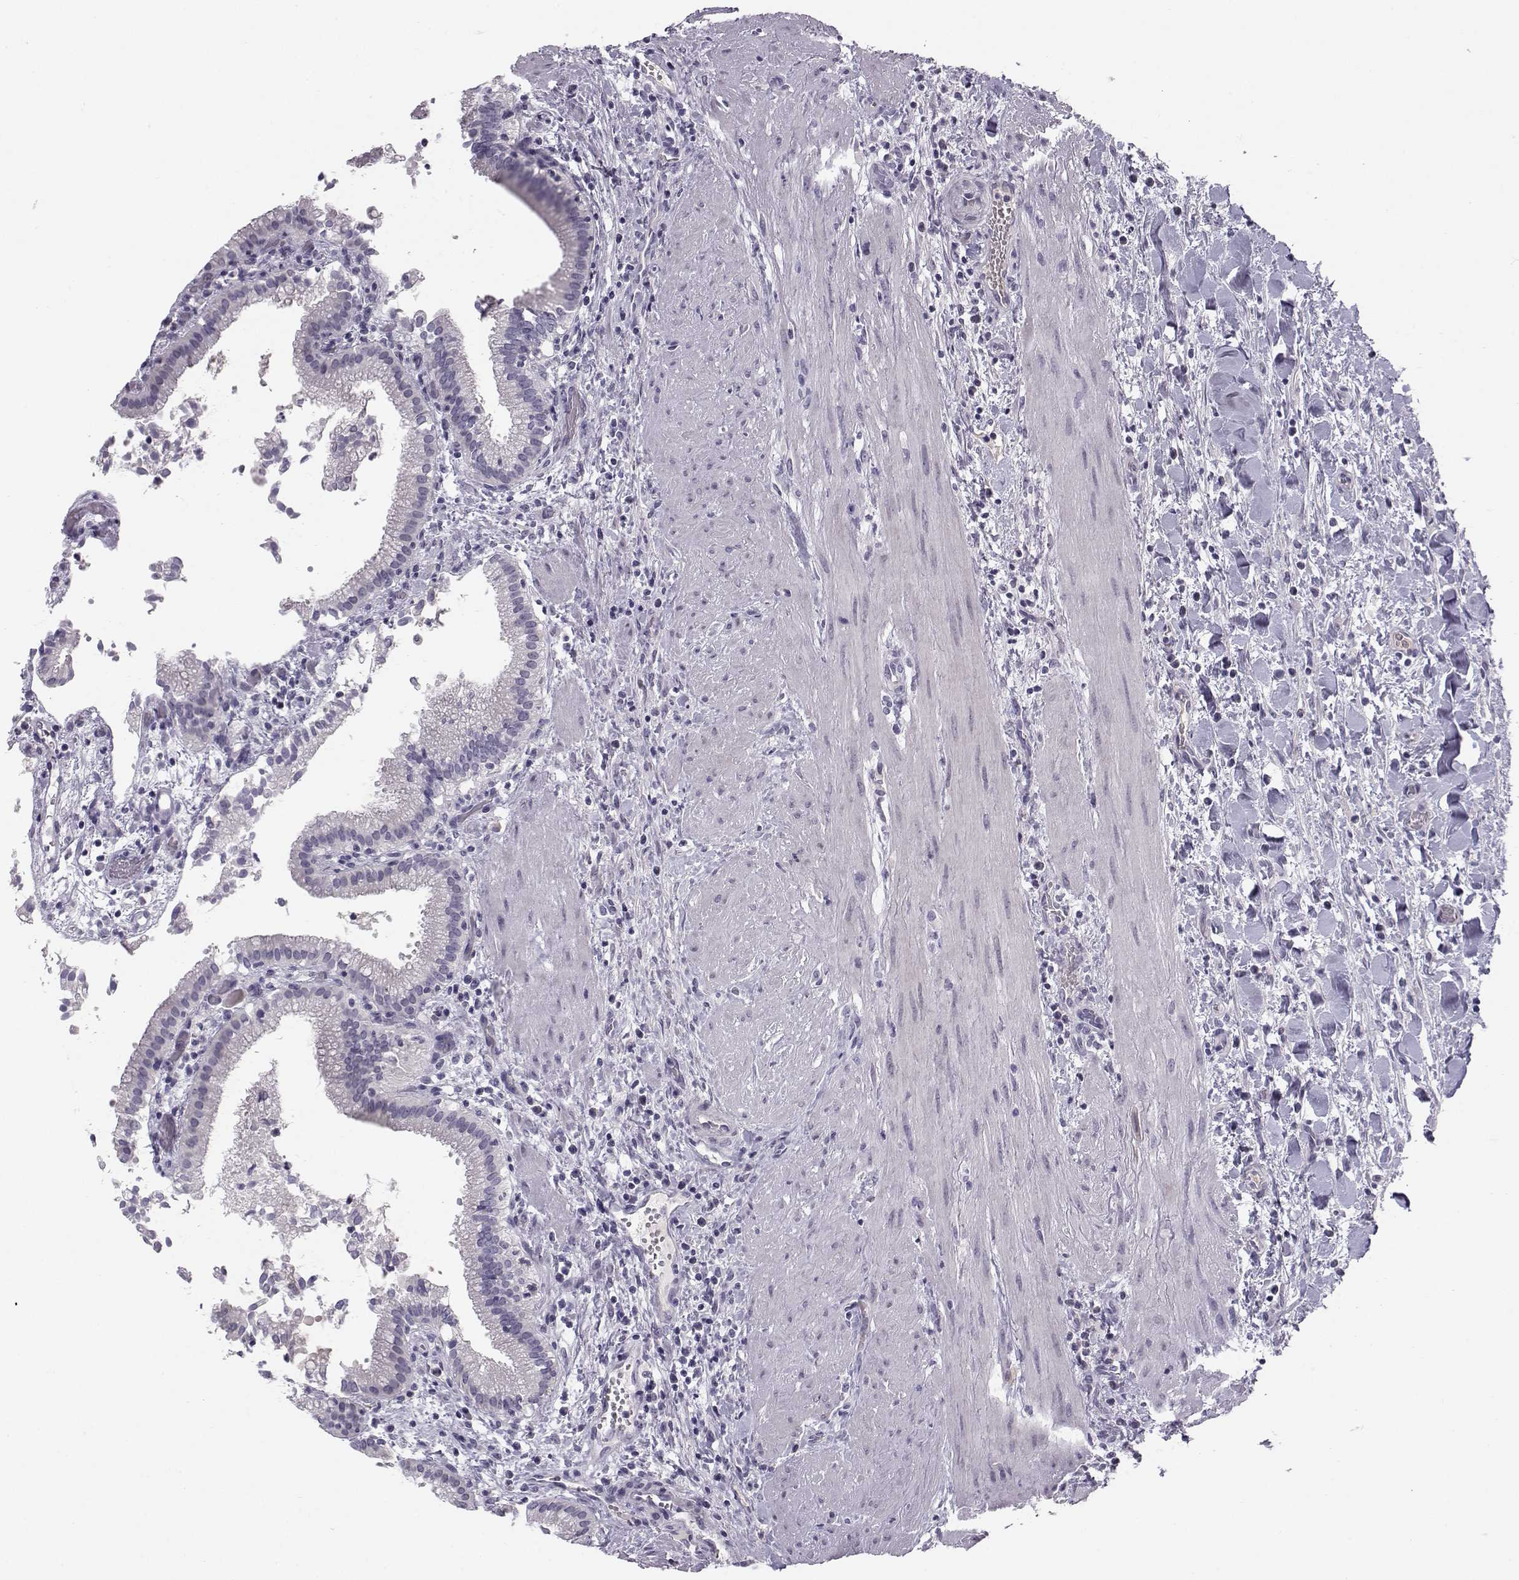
{"staining": {"intensity": "negative", "quantity": "none", "location": "none"}, "tissue": "gallbladder", "cell_type": "Glandular cells", "image_type": "normal", "snomed": [{"axis": "morphology", "description": "Normal tissue, NOS"}, {"axis": "topography", "description": "Gallbladder"}], "caption": "An IHC image of benign gallbladder is shown. There is no staining in glandular cells of gallbladder. (Brightfield microscopy of DAB immunohistochemistry (IHC) at high magnification).", "gene": "PABPC1L2A", "patient": {"sex": "male", "age": 42}}